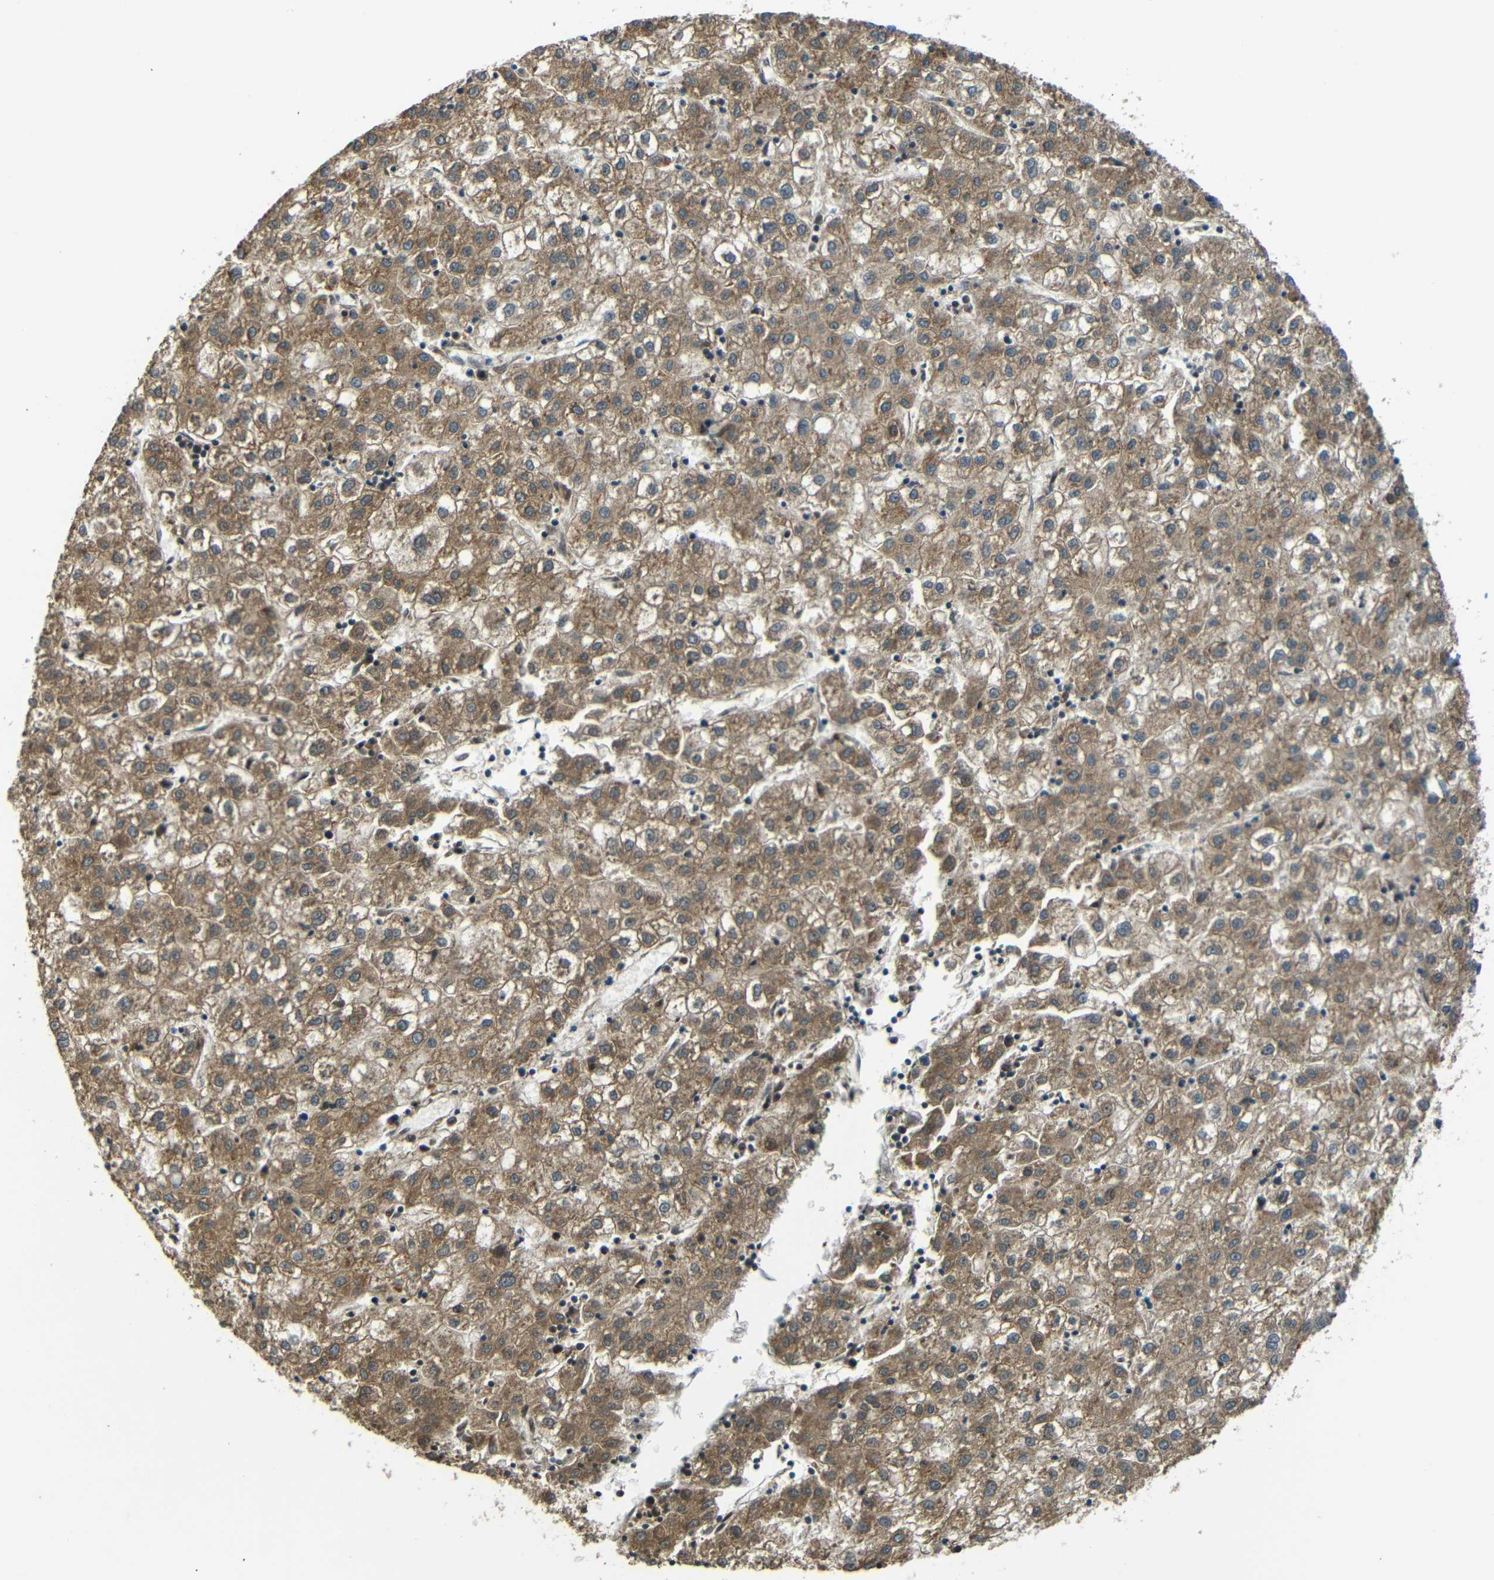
{"staining": {"intensity": "moderate", "quantity": ">75%", "location": "cytoplasmic/membranous"}, "tissue": "liver cancer", "cell_type": "Tumor cells", "image_type": "cancer", "snomed": [{"axis": "morphology", "description": "Carcinoma, Hepatocellular, NOS"}, {"axis": "topography", "description": "Liver"}], "caption": "Brown immunohistochemical staining in liver cancer displays moderate cytoplasmic/membranous staining in about >75% of tumor cells. Nuclei are stained in blue.", "gene": "FNDC3A", "patient": {"sex": "male", "age": 72}}